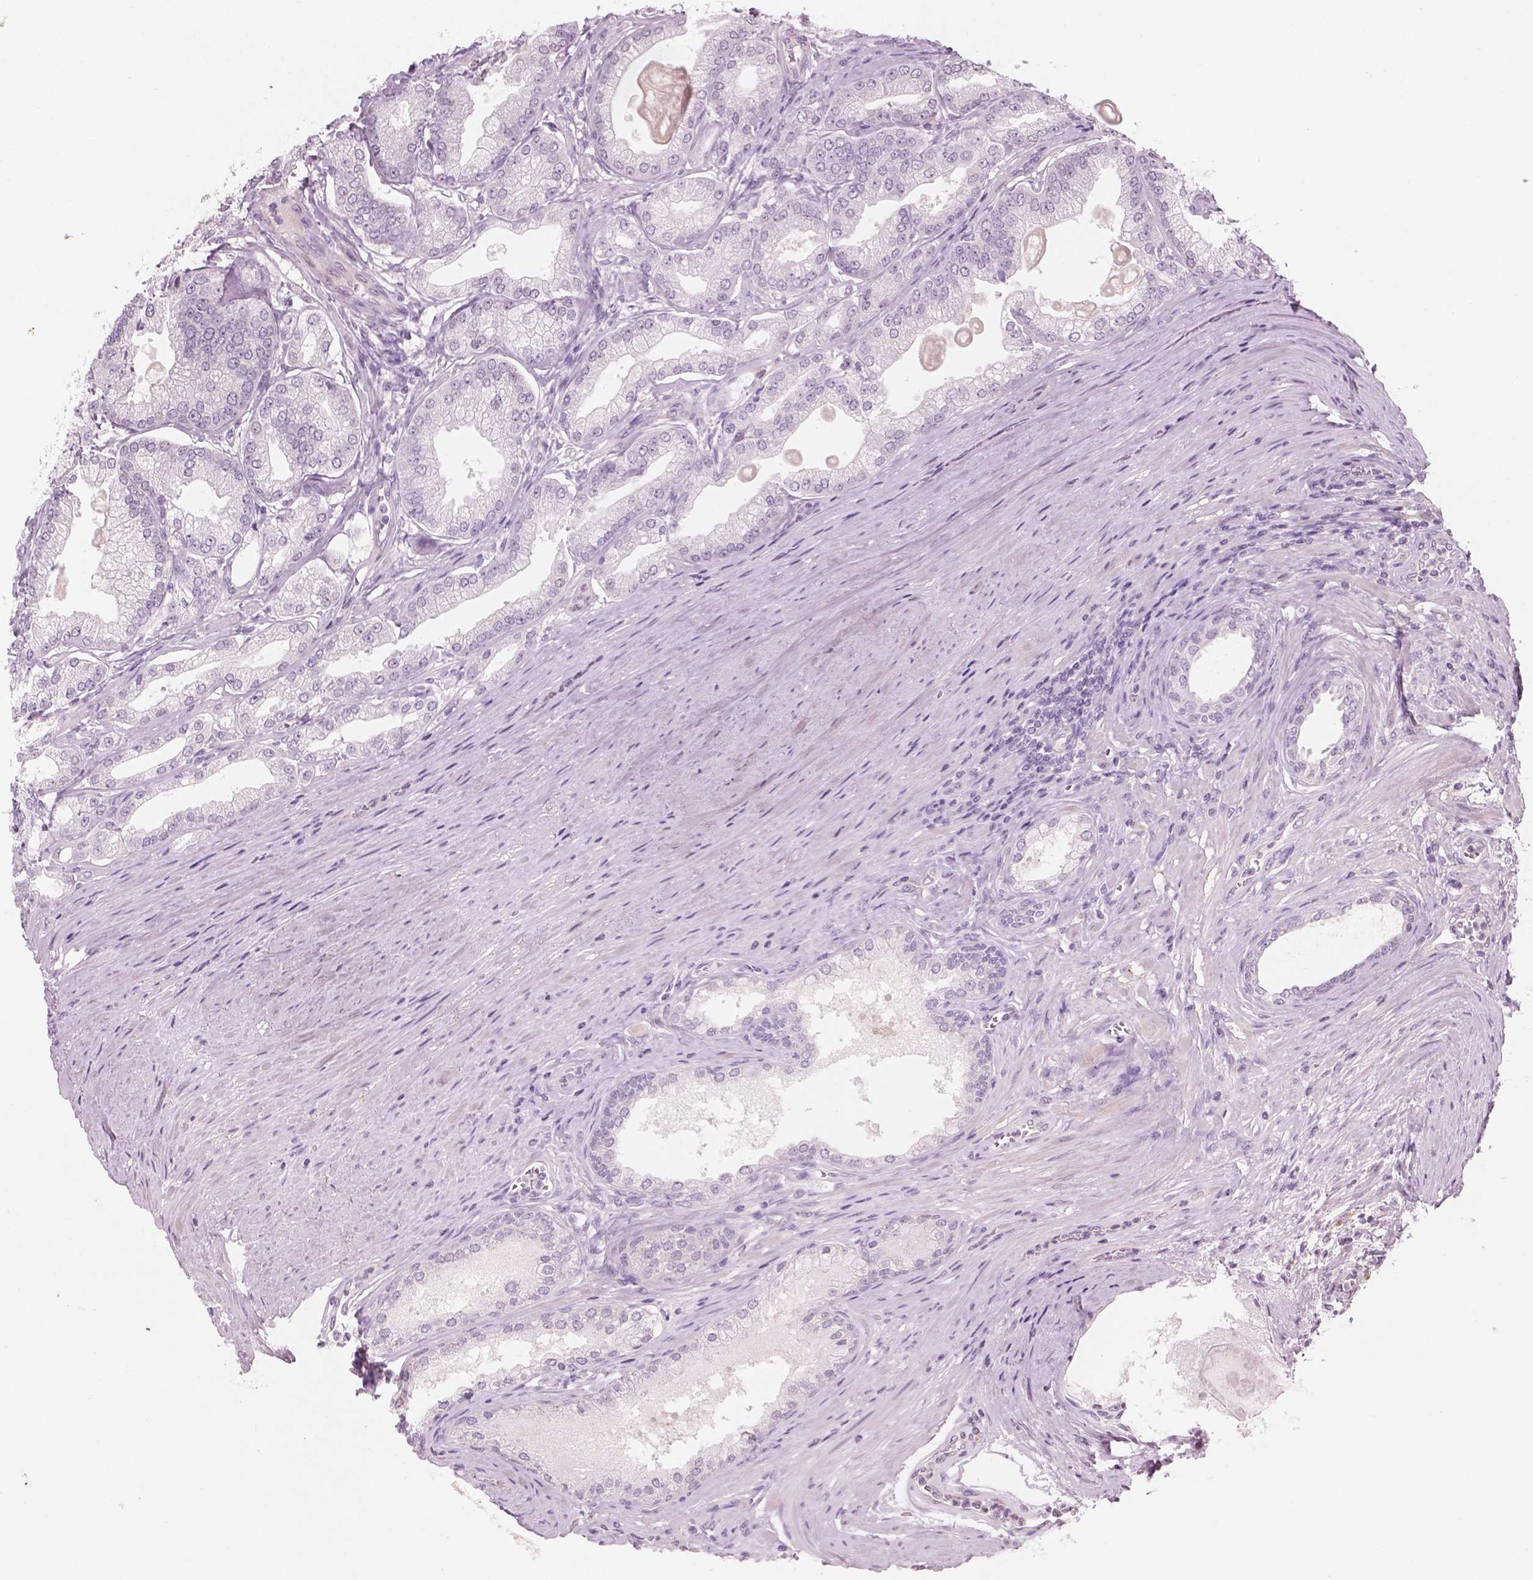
{"staining": {"intensity": "negative", "quantity": "none", "location": "none"}, "tissue": "prostate cancer", "cell_type": "Tumor cells", "image_type": "cancer", "snomed": [{"axis": "morphology", "description": "Adenocarcinoma, NOS"}, {"axis": "topography", "description": "Prostate and seminal vesicle, NOS"}, {"axis": "topography", "description": "Prostate"}], "caption": "Histopathology image shows no protein staining in tumor cells of prostate adenocarcinoma tissue. (Brightfield microscopy of DAB IHC at high magnification).", "gene": "AWAT1", "patient": {"sex": "male", "age": 77}}